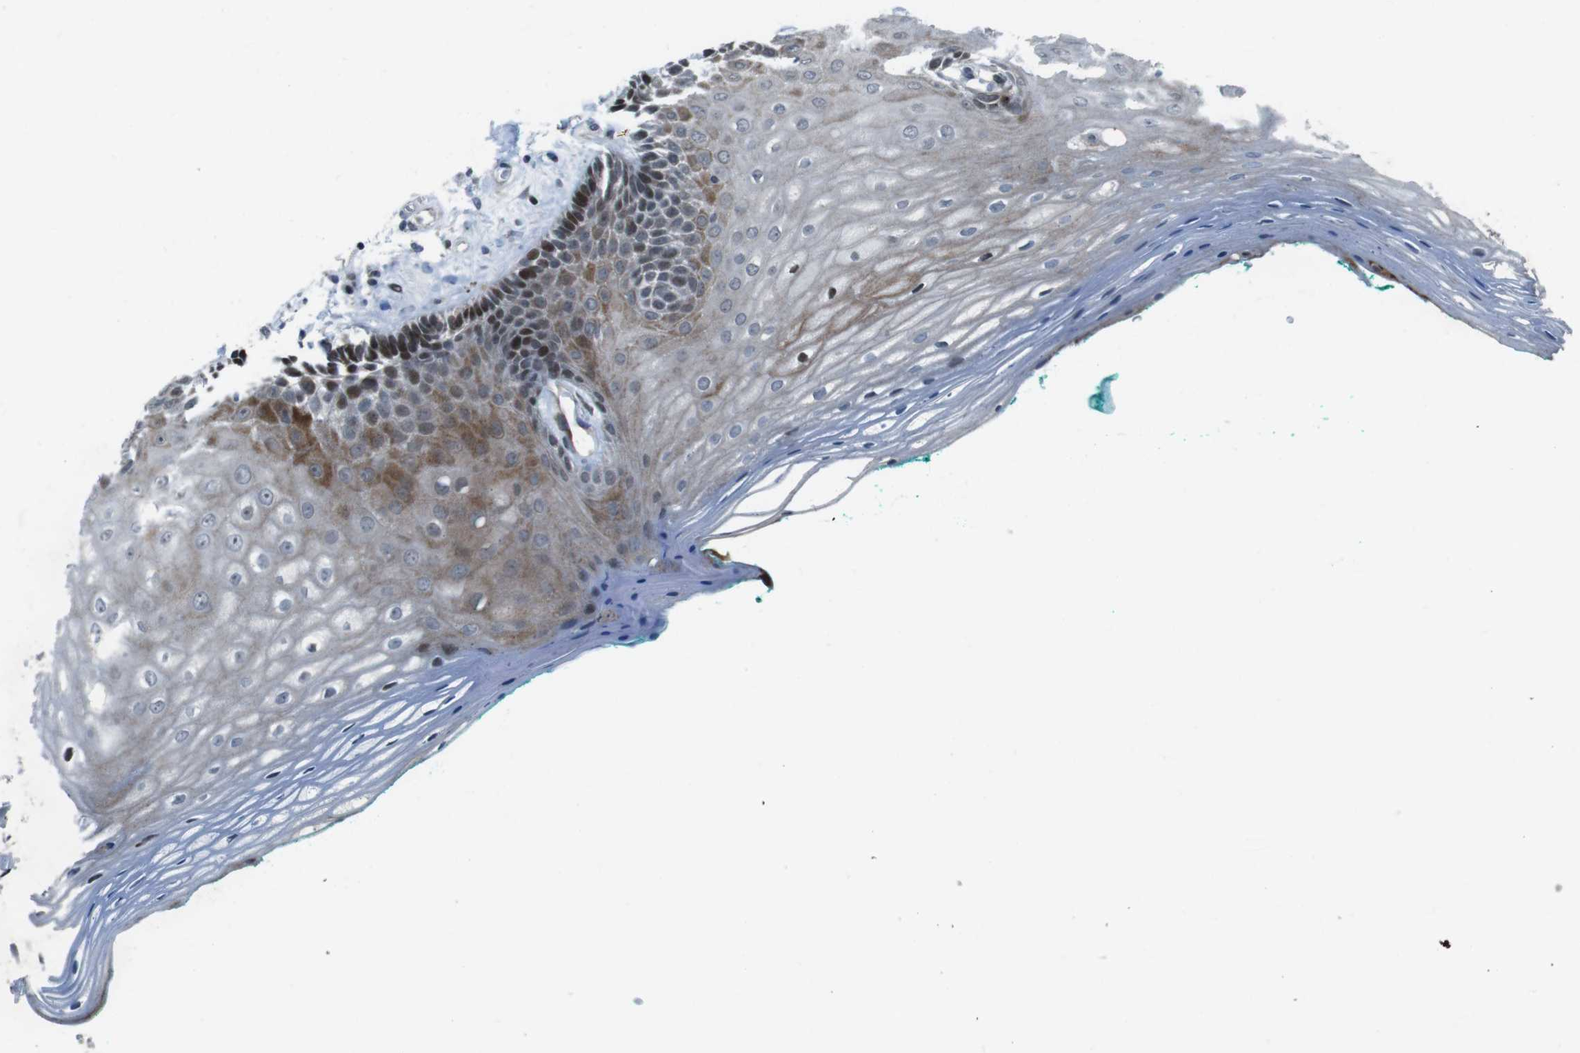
{"staining": {"intensity": "moderate", "quantity": "<25%", "location": "cytoplasmic/membranous,nuclear"}, "tissue": "oral mucosa", "cell_type": "Squamous epithelial cells", "image_type": "normal", "snomed": [{"axis": "morphology", "description": "Normal tissue, NOS"}, {"axis": "topography", "description": "Skeletal muscle"}, {"axis": "topography", "description": "Oral tissue"}, {"axis": "topography", "description": "Peripheral nerve tissue"}], "caption": "Human oral mucosa stained for a protein (brown) shows moderate cytoplasmic/membranous,nuclear positive staining in approximately <25% of squamous epithelial cells.", "gene": "PBRM1", "patient": {"sex": "female", "age": 84}}